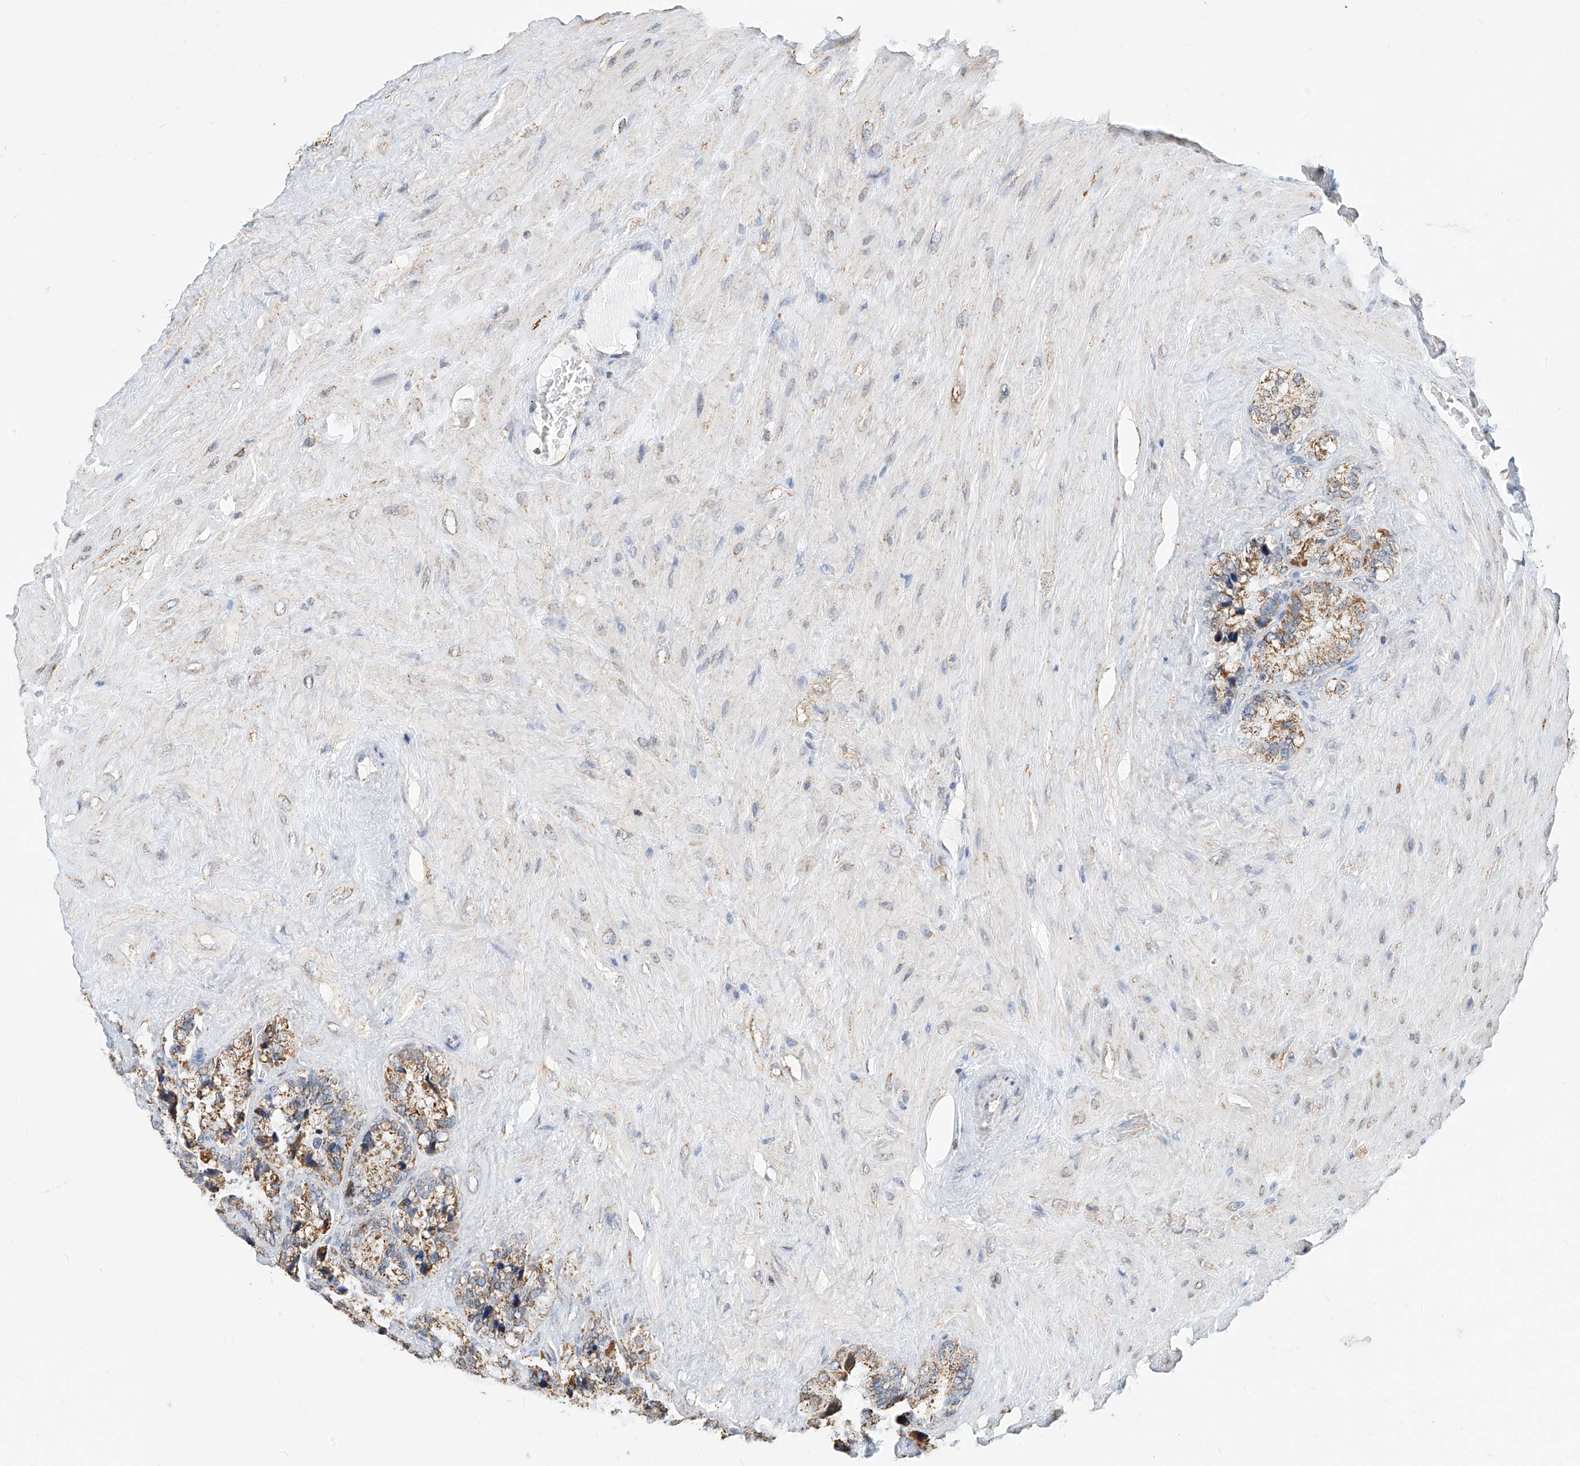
{"staining": {"intensity": "moderate", "quantity": ">75%", "location": "cytoplasmic/membranous"}, "tissue": "seminal vesicle", "cell_type": "Glandular cells", "image_type": "normal", "snomed": [{"axis": "morphology", "description": "Normal tissue, NOS"}, {"axis": "topography", "description": "Prostate"}, {"axis": "topography", "description": "Seminal veicle"}], "caption": "Approximately >75% of glandular cells in normal human seminal vesicle reveal moderate cytoplasmic/membranous protein positivity as visualized by brown immunohistochemical staining.", "gene": "NALCN", "patient": {"sex": "male", "age": 68}}